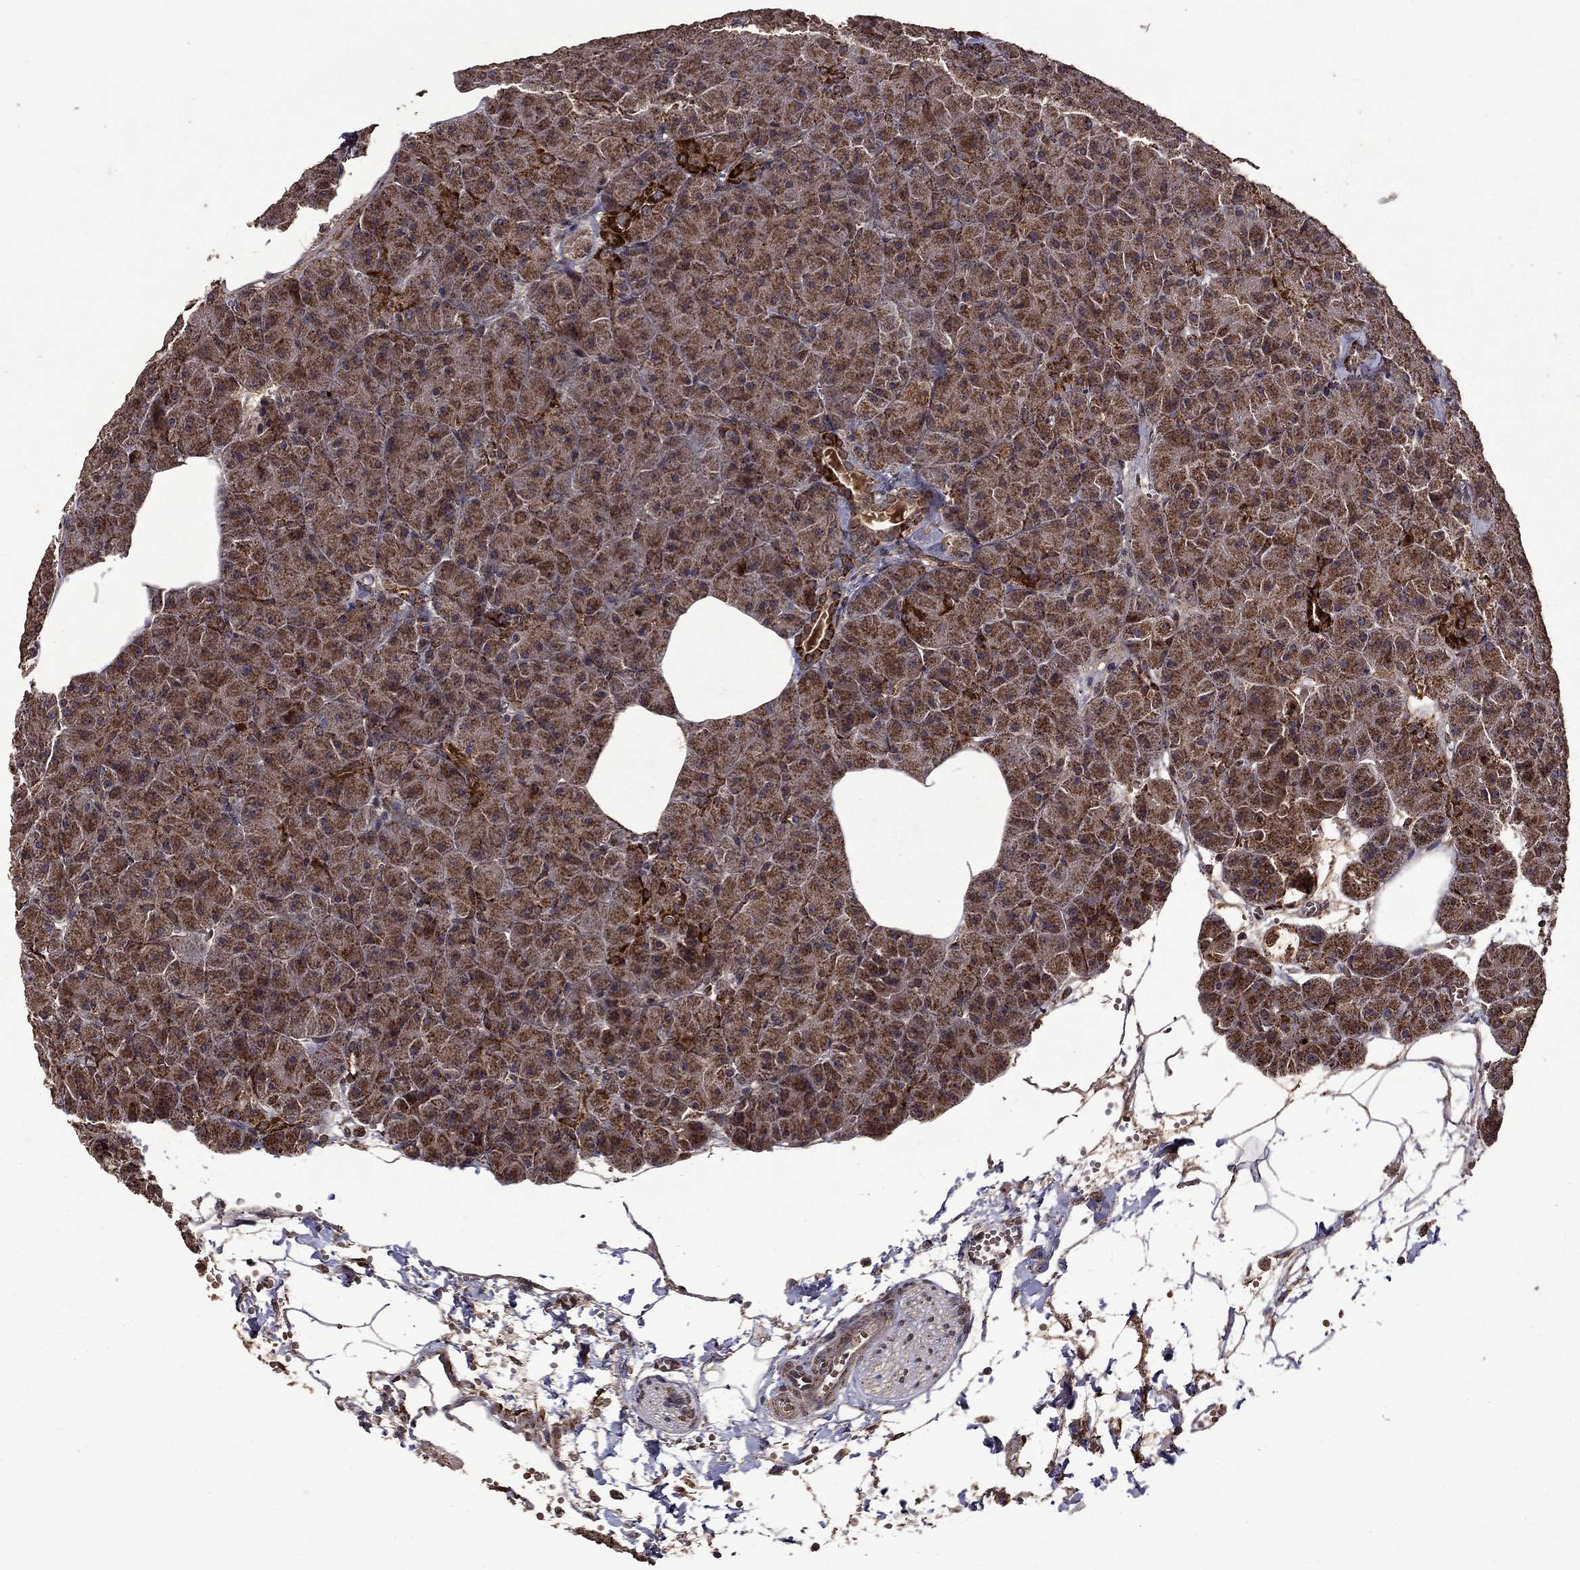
{"staining": {"intensity": "strong", "quantity": ">75%", "location": "cytoplasmic/membranous"}, "tissue": "pancreas", "cell_type": "Exocrine glandular cells", "image_type": "normal", "snomed": [{"axis": "morphology", "description": "Normal tissue, NOS"}, {"axis": "topography", "description": "Pancreas"}], "caption": "Immunohistochemistry (DAB) staining of normal pancreas displays strong cytoplasmic/membranous protein positivity in approximately >75% of exocrine glandular cells.", "gene": "ITM2B", "patient": {"sex": "male", "age": 61}}